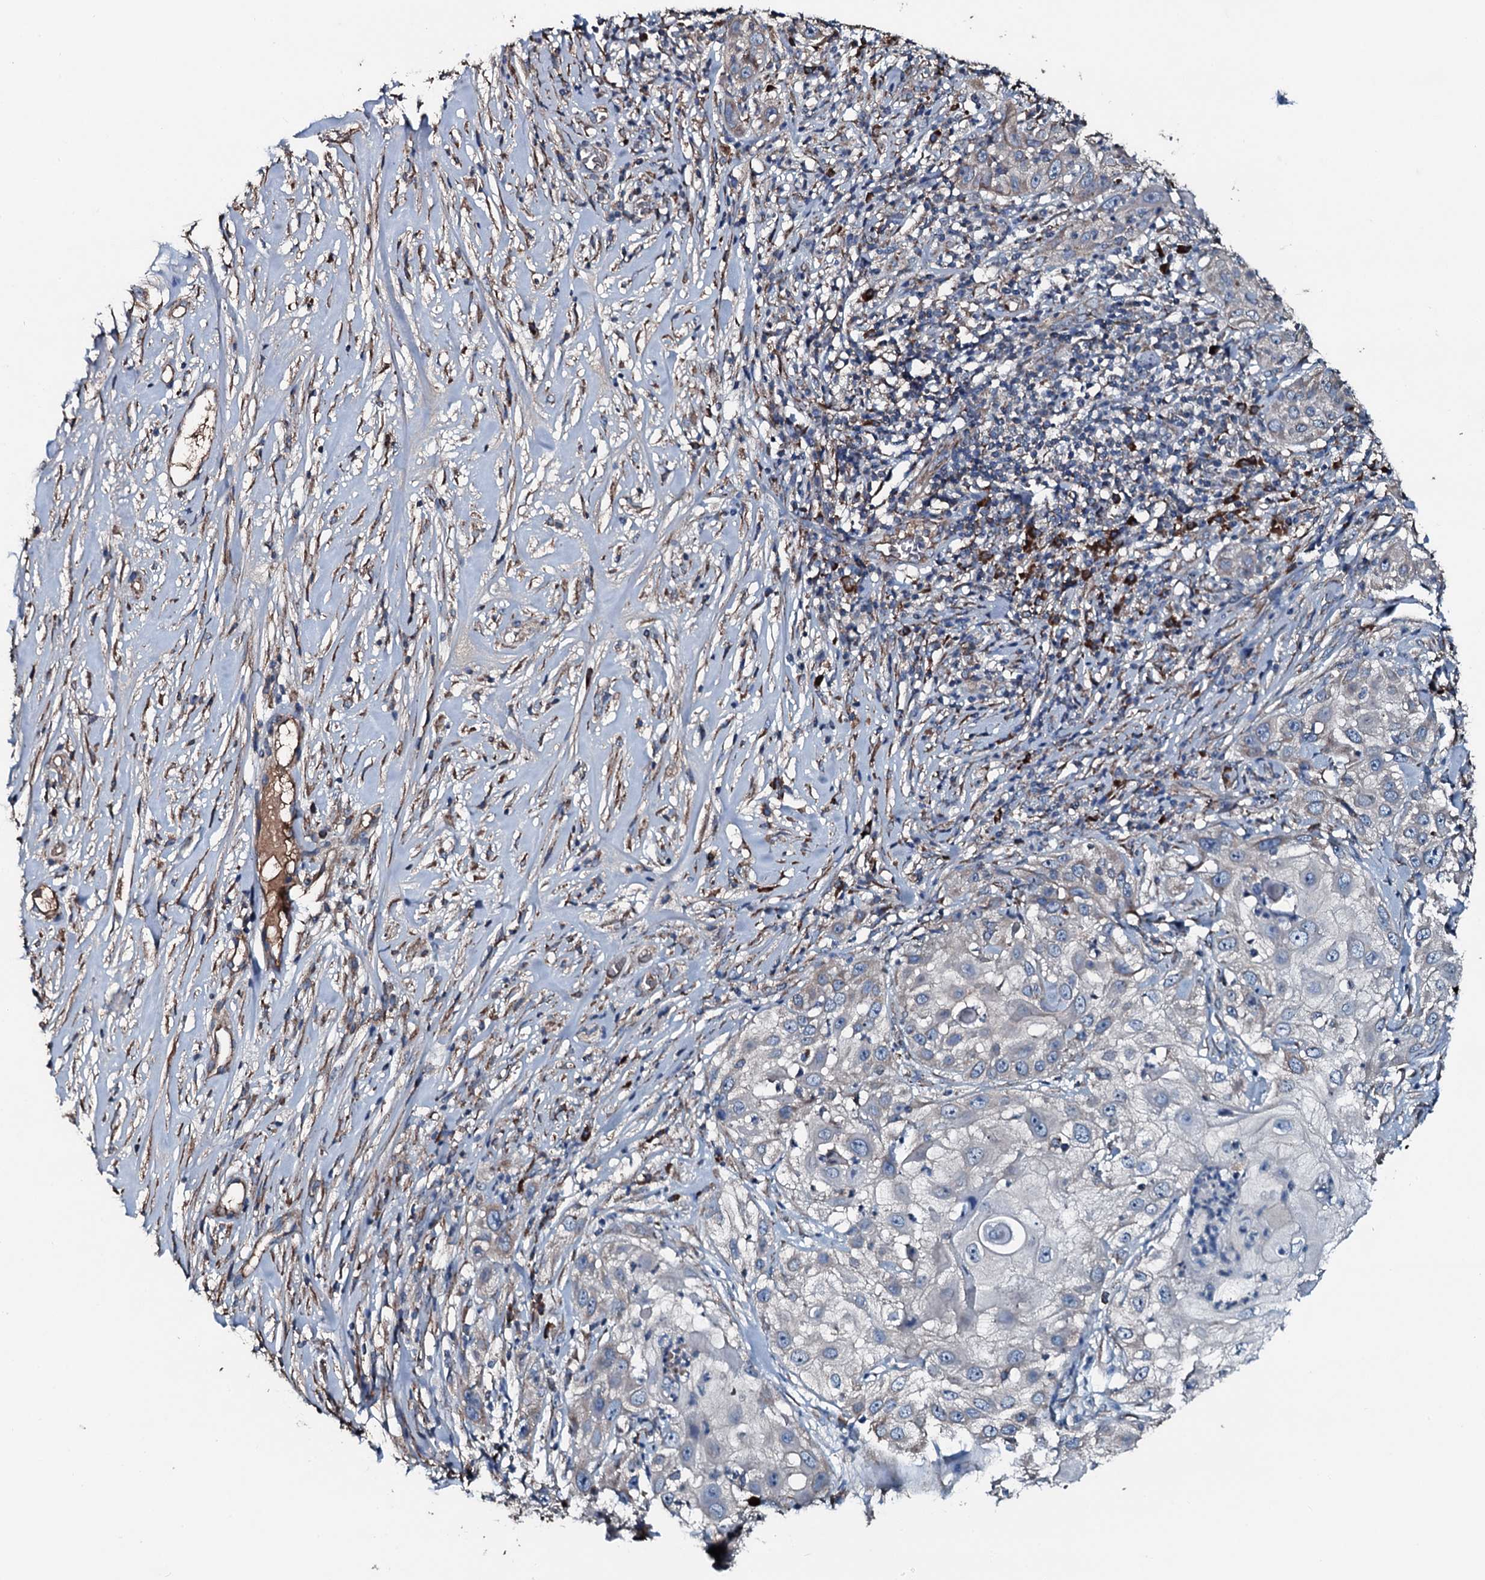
{"staining": {"intensity": "negative", "quantity": "none", "location": "none"}, "tissue": "skin cancer", "cell_type": "Tumor cells", "image_type": "cancer", "snomed": [{"axis": "morphology", "description": "Squamous cell carcinoma, NOS"}, {"axis": "topography", "description": "Skin"}], "caption": "Immunohistochemistry image of human squamous cell carcinoma (skin) stained for a protein (brown), which displays no staining in tumor cells.", "gene": "ACSS3", "patient": {"sex": "female", "age": 44}}